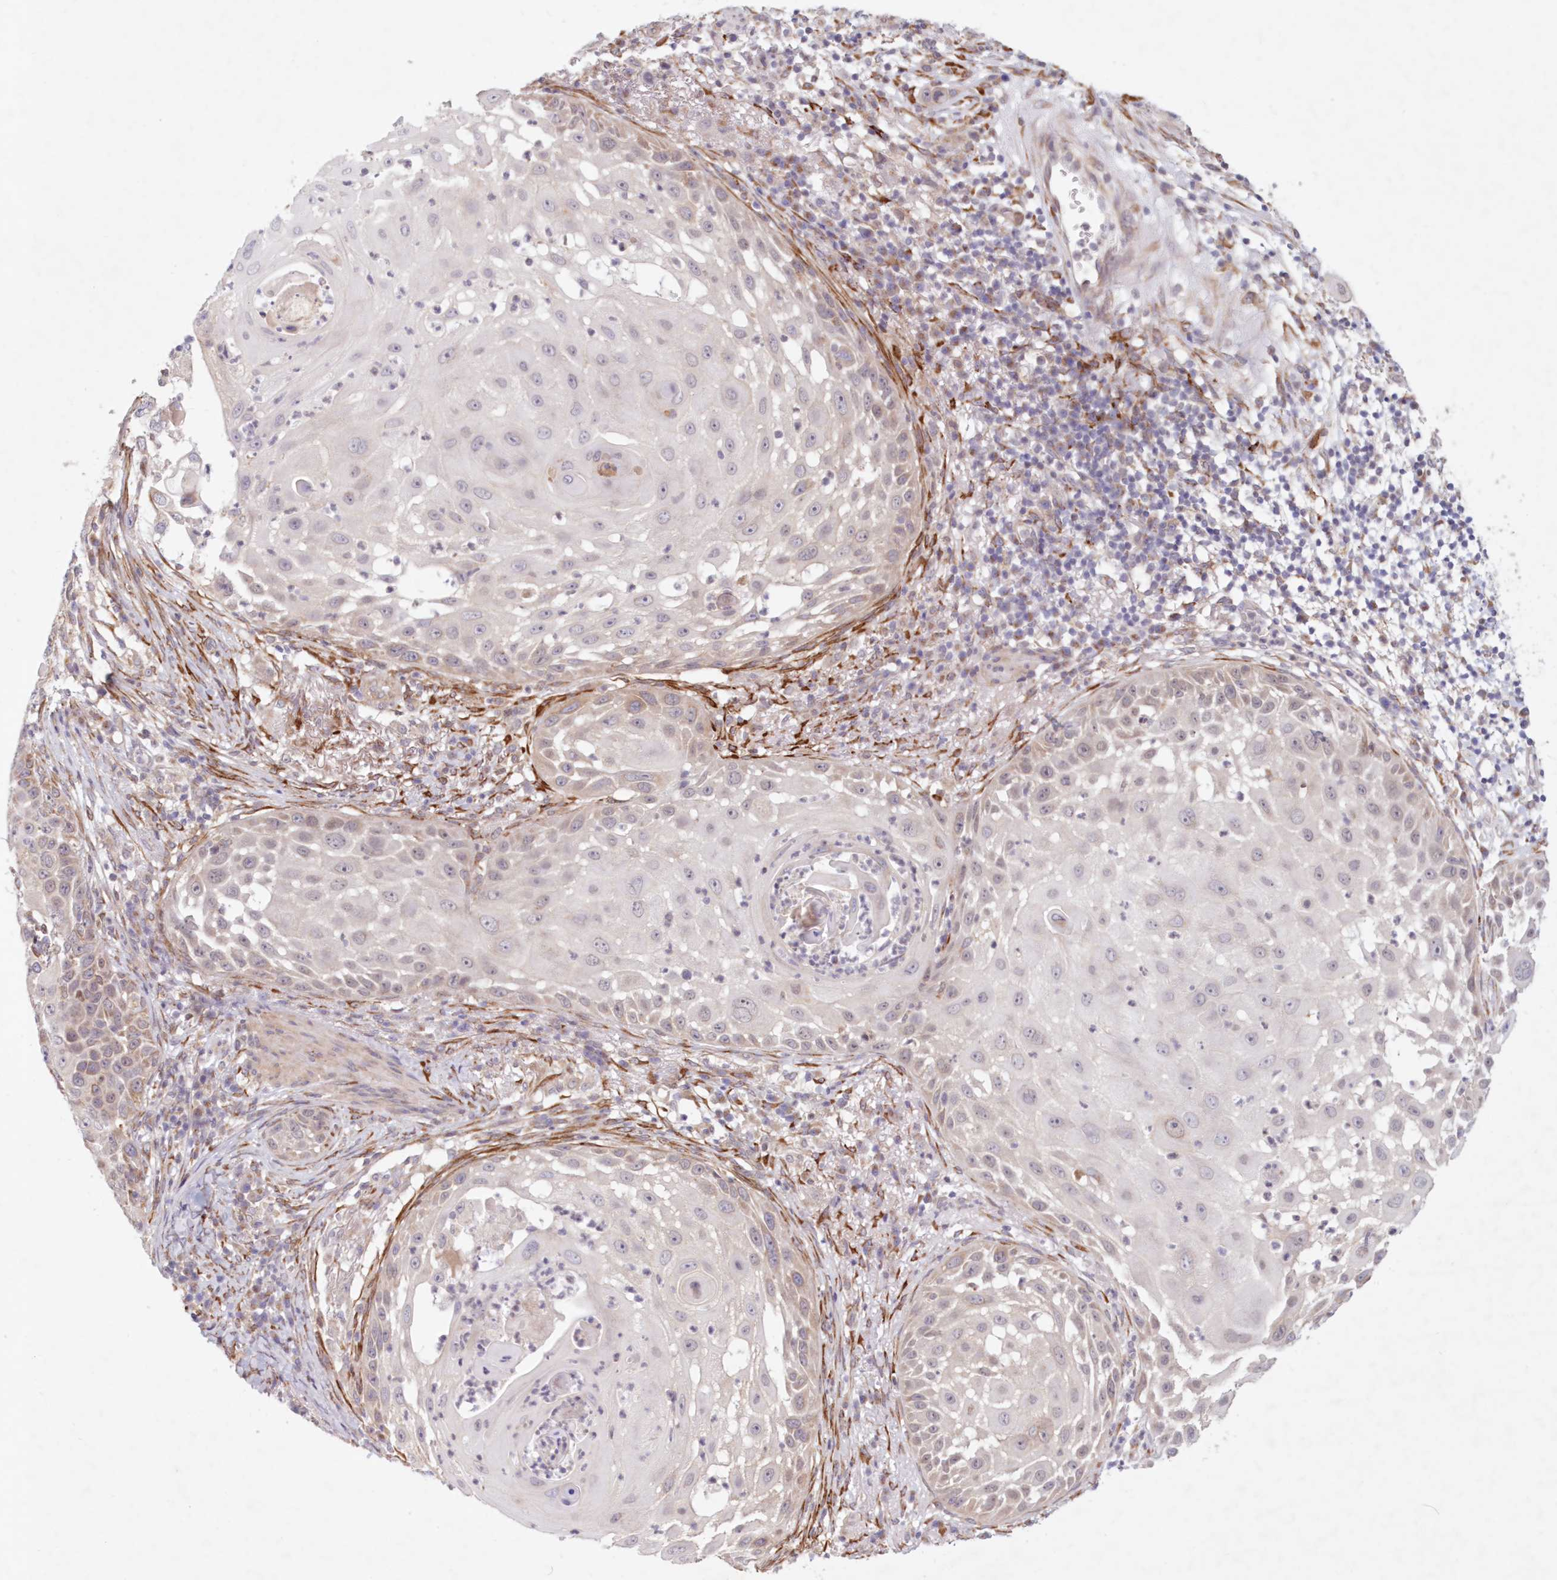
{"staining": {"intensity": "negative", "quantity": "none", "location": "none"}, "tissue": "skin cancer", "cell_type": "Tumor cells", "image_type": "cancer", "snomed": [{"axis": "morphology", "description": "Squamous cell carcinoma, NOS"}, {"axis": "topography", "description": "Skin"}], "caption": "Skin cancer (squamous cell carcinoma) was stained to show a protein in brown. There is no significant expression in tumor cells.", "gene": "PCYOX1L", "patient": {"sex": "female", "age": 44}}